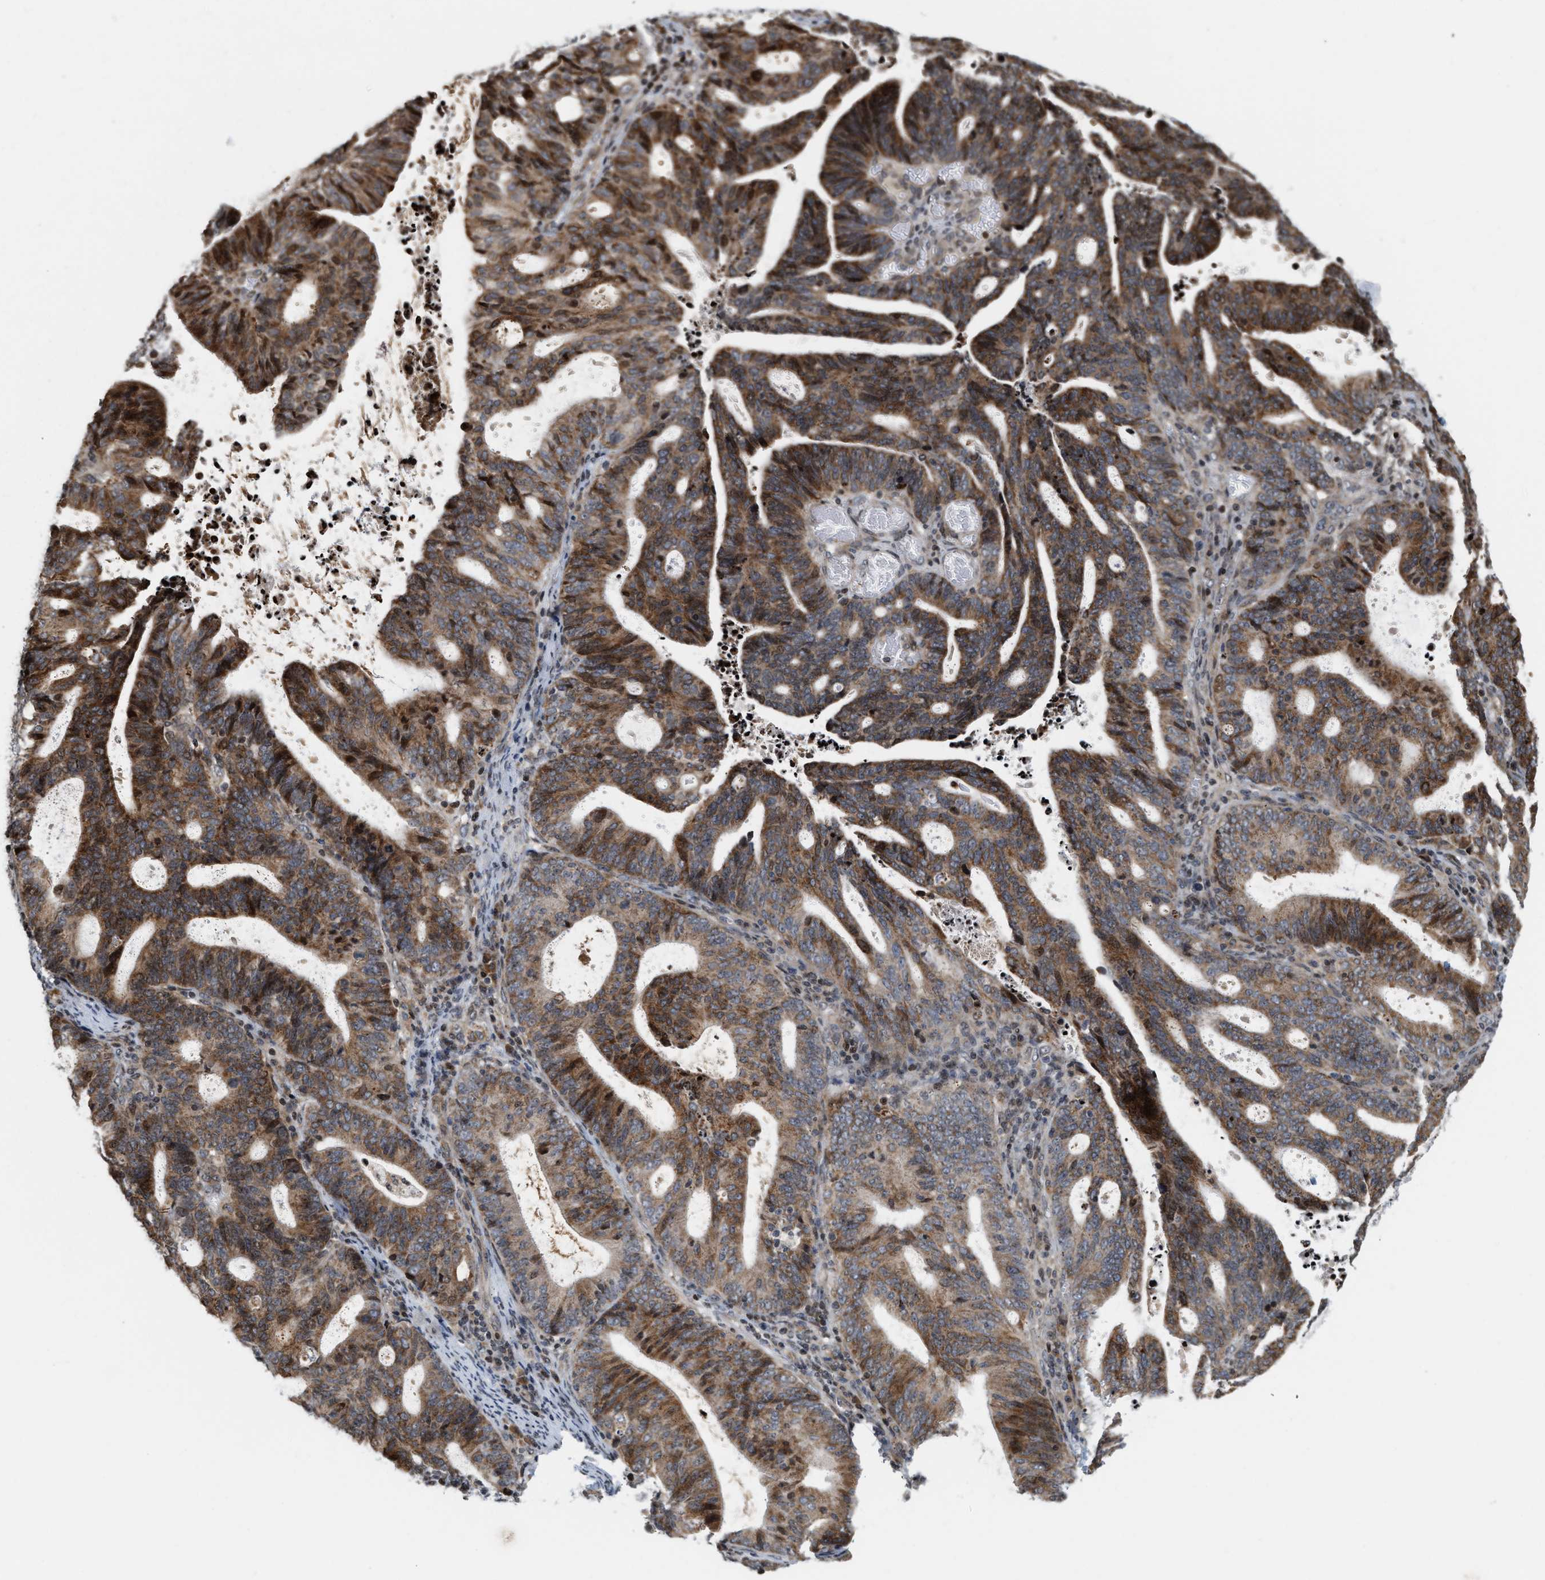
{"staining": {"intensity": "strong", "quantity": ">75%", "location": "cytoplasmic/membranous"}, "tissue": "endometrial cancer", "cell_type": "Tumor cells", "image_type": "cancer", "snomed": [{"axis": "morphology", "description": "Adenocarcinoma, NOS"}, {"axis": "topography", "description": "Uterus"}], "caption": "Human endometrial cancer (adenocarcinoma) stained for a protein (brown) demonstrates strong cytoplasmic/membranous positive positivity in about >75% of tumor cells.", "gene": "PDZD2", "patient": {"sex": "female", "age": 83}}